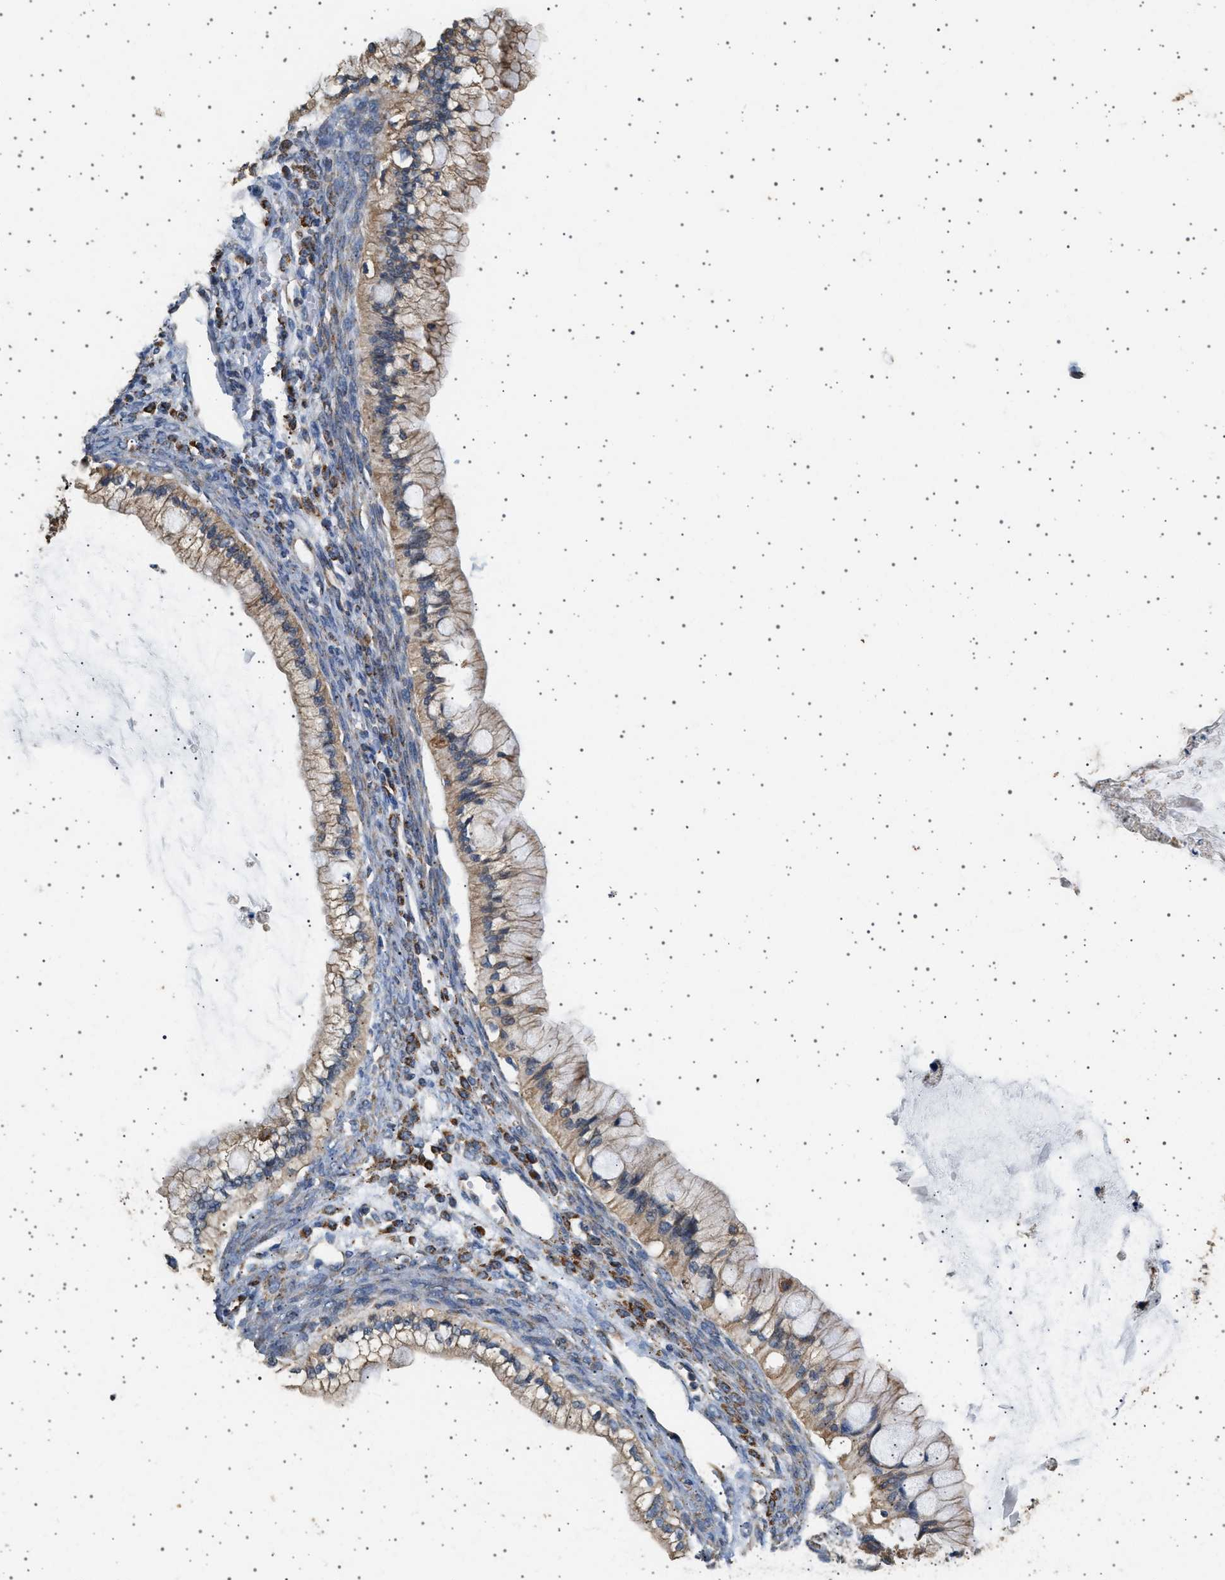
{"staining": {"intensity": "weak", "quantity": ">75%", "location": "cytoplasmic/membranous"}, "tissue": "ovarian cancer", "cell_type": "Tumor cells", "image_type": "cancer", "snomed": [{"axis": "morphology", "description": "Cystadenocarcinoma, mucinous, NOS"}, {"axis": "topography", "description": "Ovary"}], "caption": "Mucinous cystadenocarcinoma (ovarian) was stained to show a protein in brown. There is low levels of weak cytoplasmic/membranous staining in approximately >75% of tumor cells.", "gene": "KCNA4", "patient": {"sex": "female", "age": 57}}